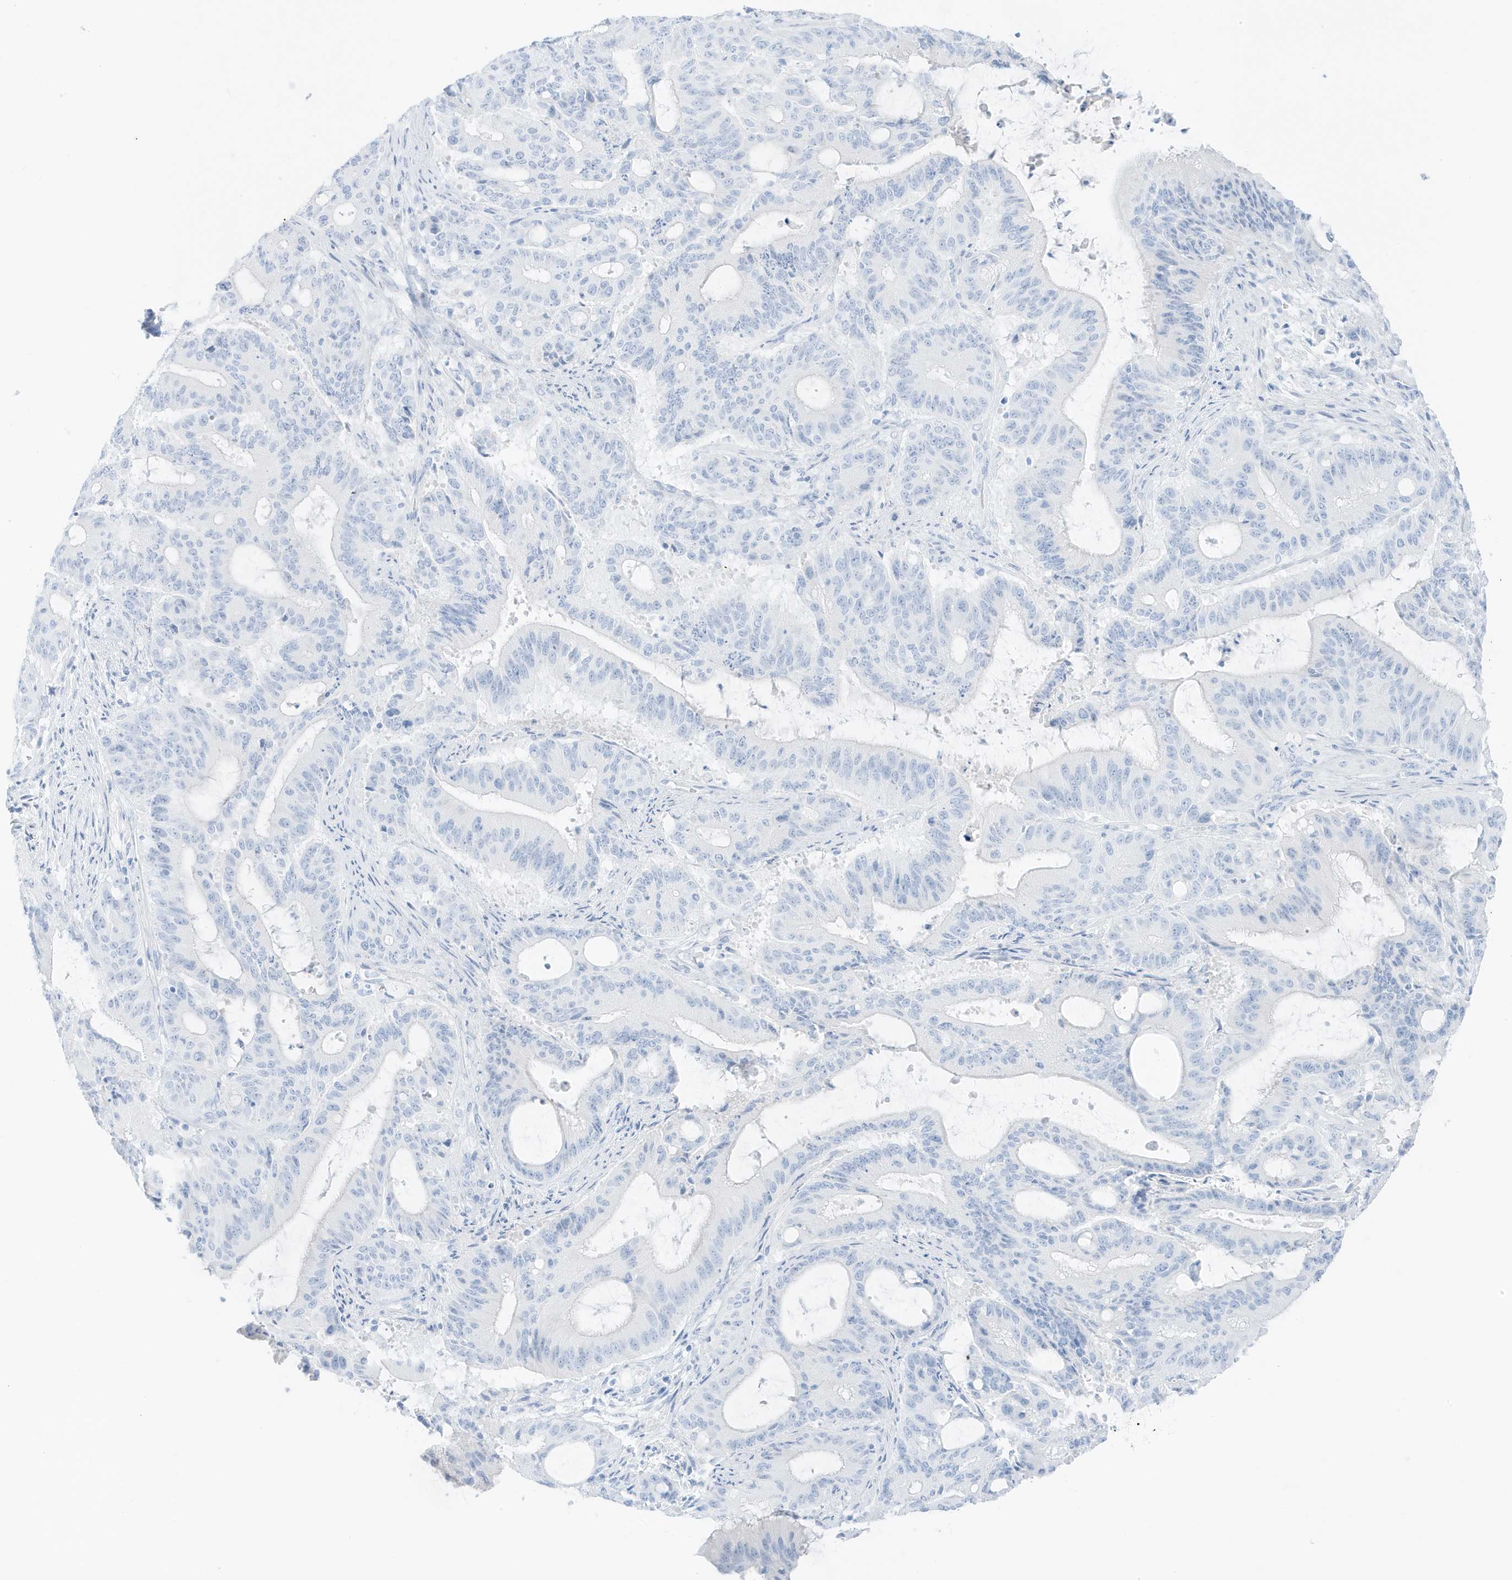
{"staining": {"intensity": "negative", "quantity": "none", "location": "none"}, "tissue": "liver cancer", "cell_type": "Tumor cells", "image_type": "cancer", "snomed": [{"axis": "morphology", "description": "Normal tissue, NOS"}, {"axis": "morphology", "description": "Cholangiocarcinoma"}, {"axis": "topography", "description": "Liver"}, {"axis": "topography", "description": "Peripheral nerve tissue"}], "caption": "An immunohistochemistry image of liver cancer (cholangiocarcinoma) is shown. There is no staining in tumor cells of liver cancer (cholangiocarcinoma).", "gene": "SLC22A13", "patient": {"sex": "female", "age": 73}}